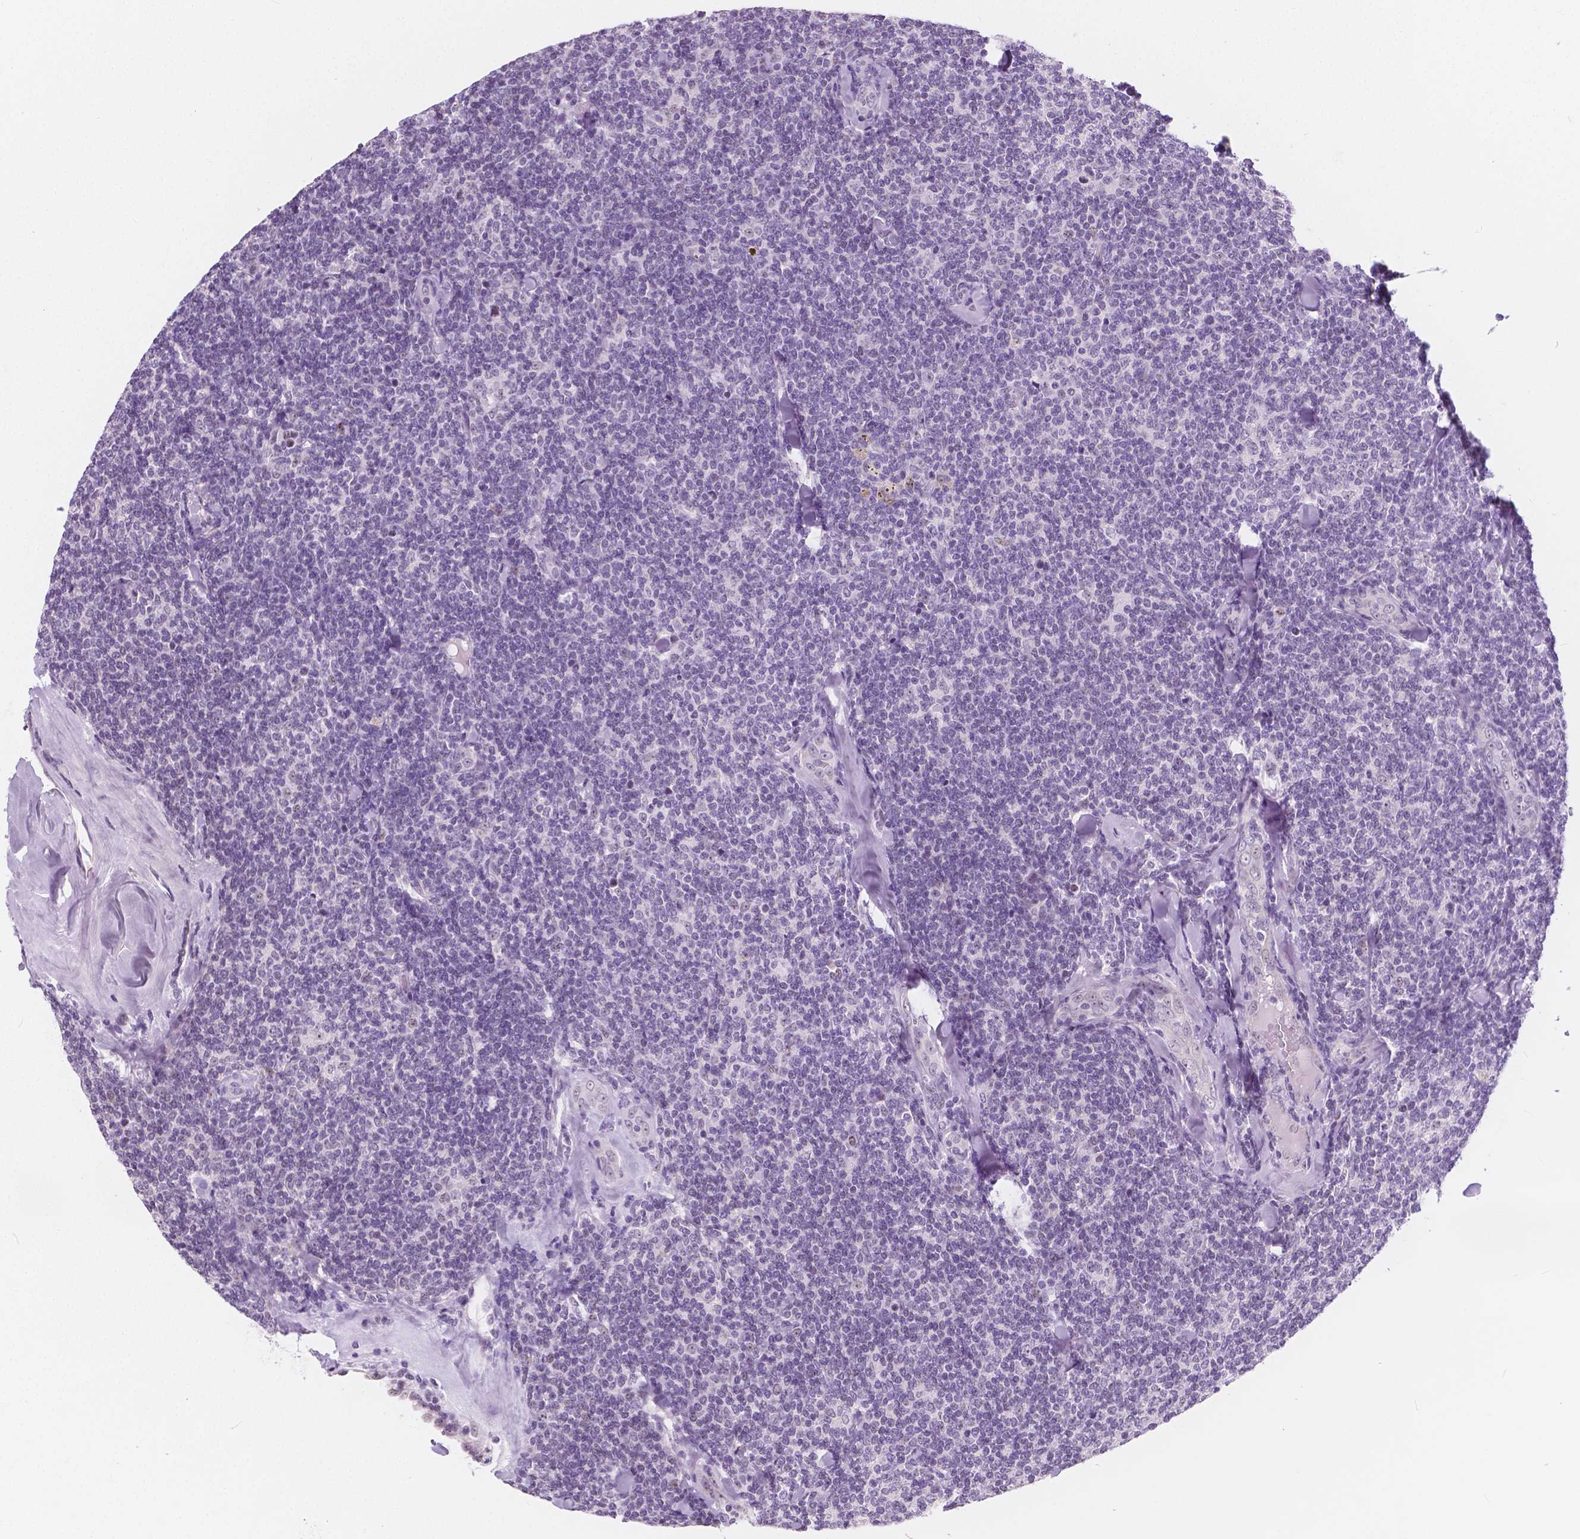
{"staining": {"intensity": "negative", "quantity": "none", "location": "none"}, "tissue": "lymphoma", "cell_type": "Tumor cells", "image_type": "cancer", "snomed": [{"axis": "morphology", "description": "Malignant lymphoma, non-Hodgkin's type, Low grade"}, {"axis": "topography", "description": "Lymph node"}], "caption": "IHC histopathology image of human malignant lymphoma, non-Hodgkin's type (low-grade) stained for a protein (brown), which displays no staining in tumor cells.", "gene": "NOLC1", "patient": {"sex": "female", "age": 56}}